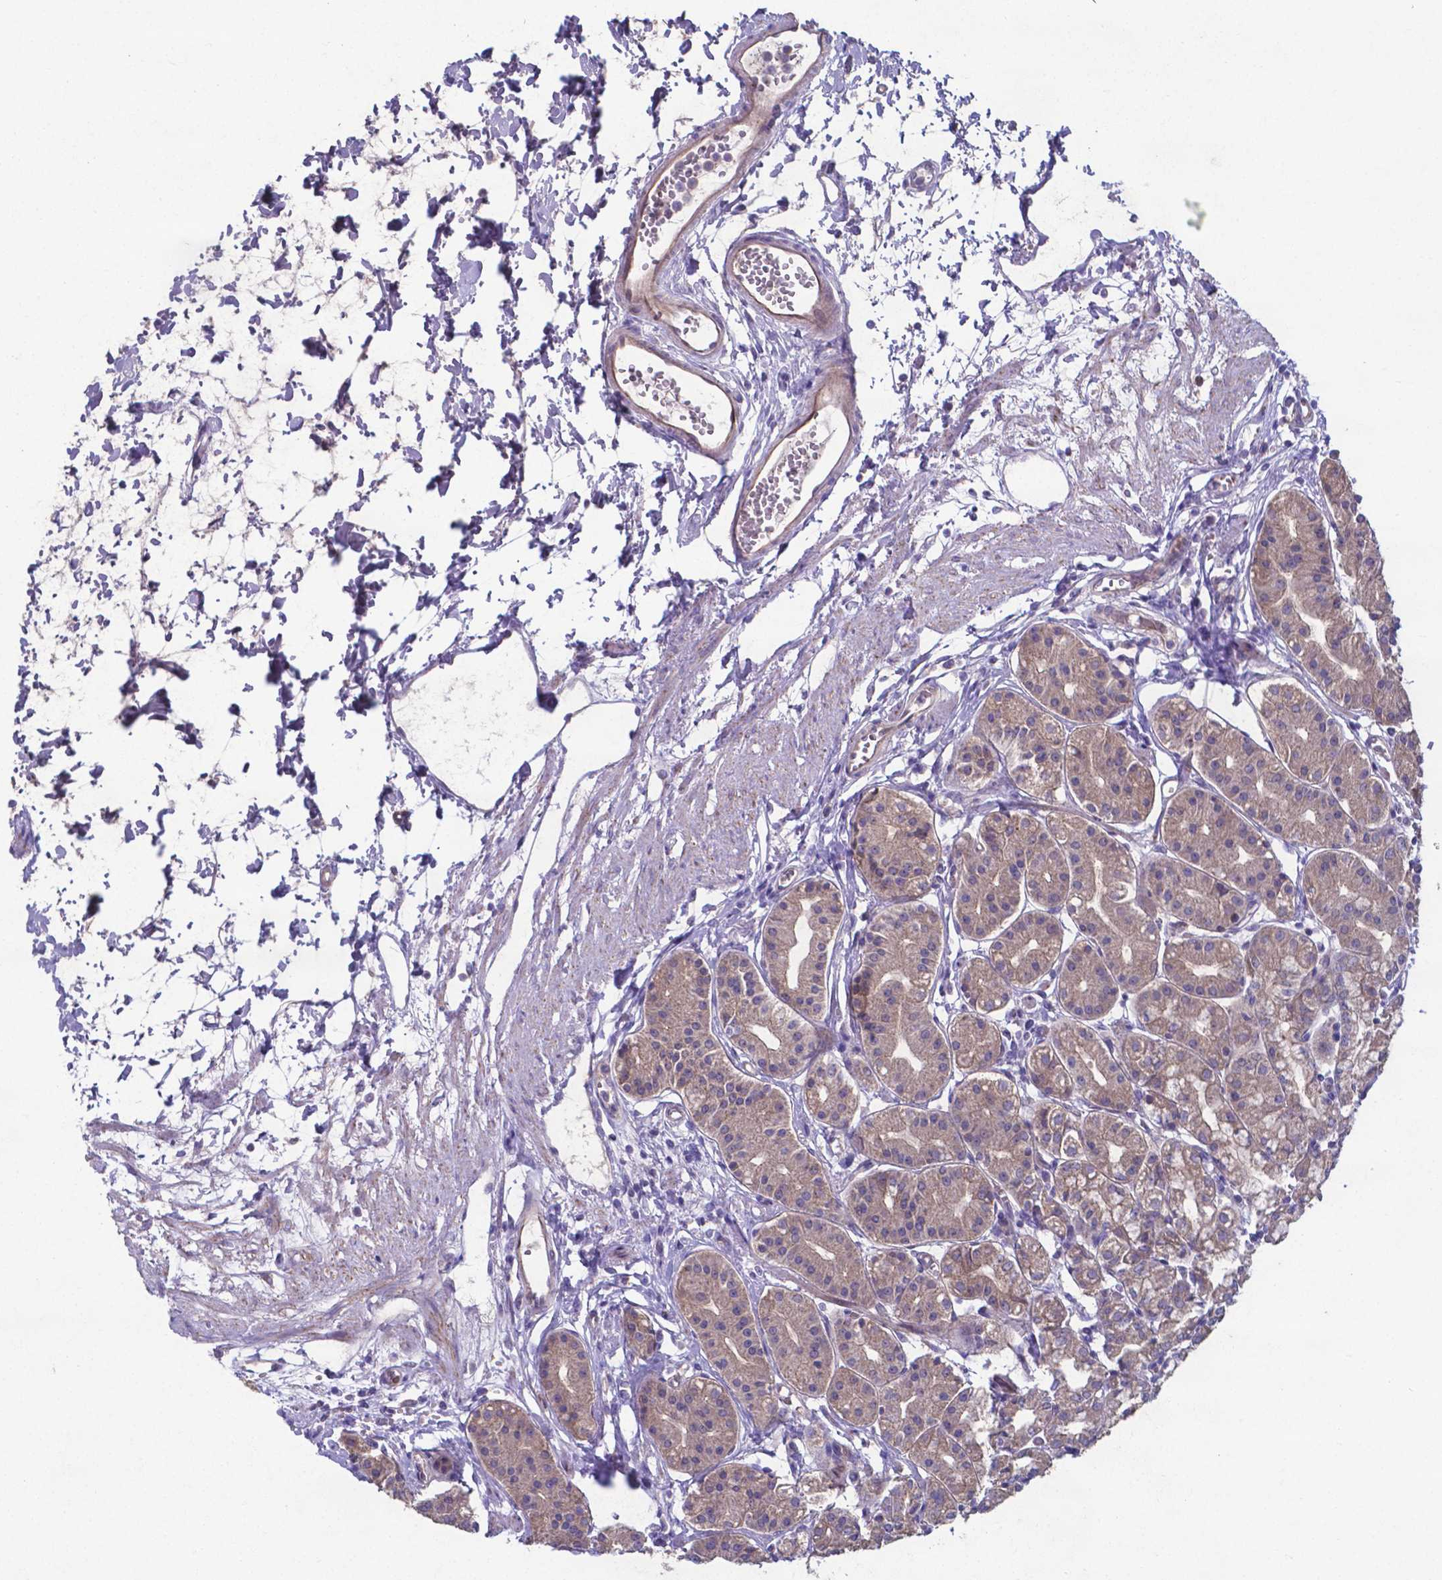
{"staining": {"intensity": "weak", "quantity": ">75%", "location": "cytoplasmic/membranous"}, "tissue": "stomach", "cell_type": "Glandular cells", "image_type": "normal", "snomed": [{"axis": "morphology", "description": "Normal tissue, NOS"}, {"axis": "topography", "description": "Skeletal muscle"}, {"axis": "topography", "description": "Stomach"}], "caption": "Normal stomach reveals weak cytoplasmic/membranous expression in approximately >75% of glandular cells.", "gene": "TYRO3", "patient": {"sex": "female", "age": 57}}